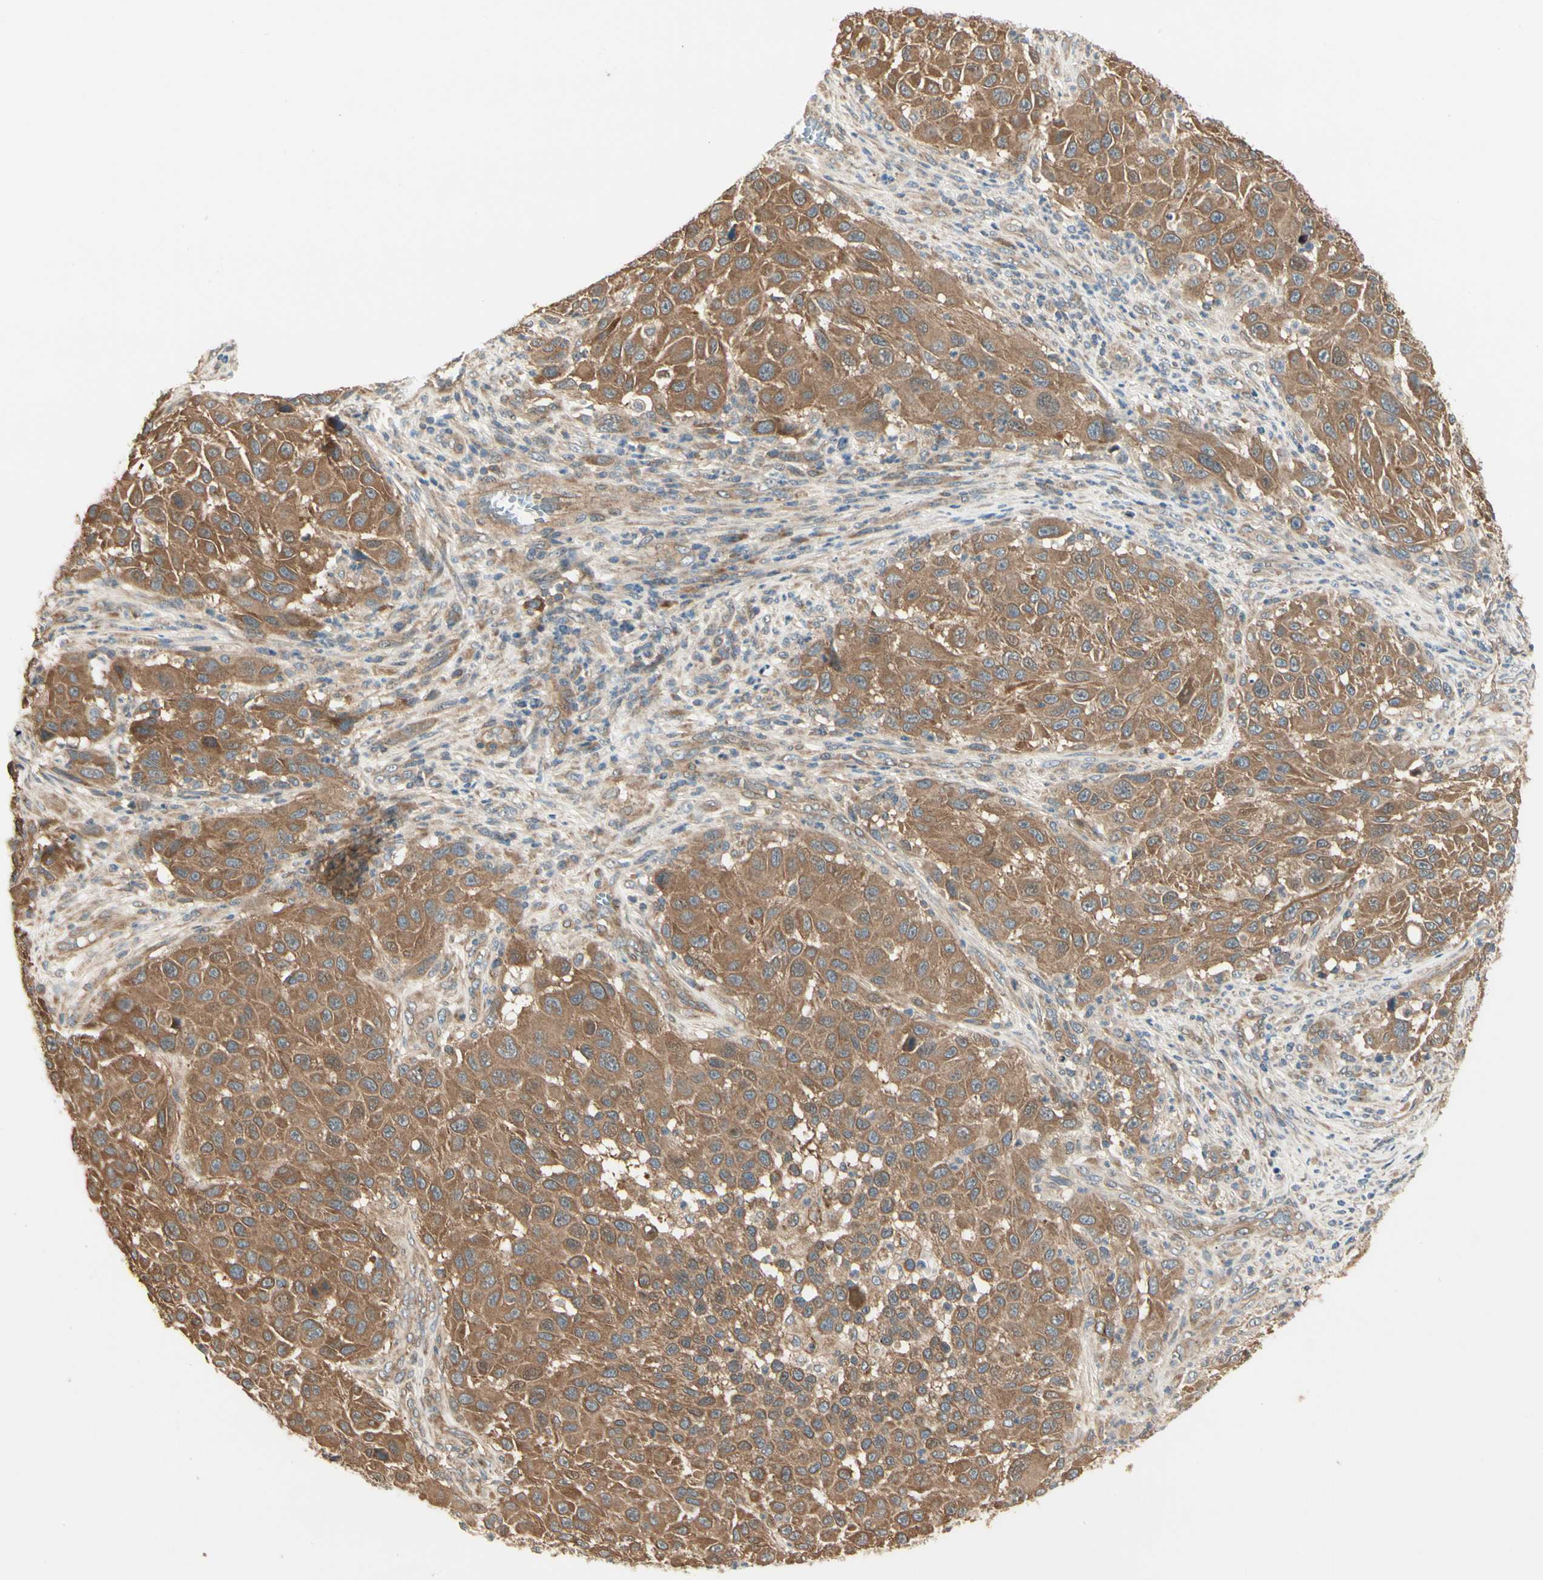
{"staining": {"intensity": "moderate", "quantity": ">75%", "location": "cytoplasmic/membranous"}, "tissue": "melanoma", "cell_type": "Tumor cells", "image_type": "cancer", "snomed": [{"axis": "morphology", "description": "Malignant melanoma, Metastatic site"}, {"axis": "topography", "description": "Lymph node"}], "caption": "Tumor cells show medium levels of moderate cytoplasmic/membranous staining in approximately >75% of cells in human malignant melanoma (metastatic site).", "gene": "IRAG1", "patient": {"sex": "male", "age": 61}}